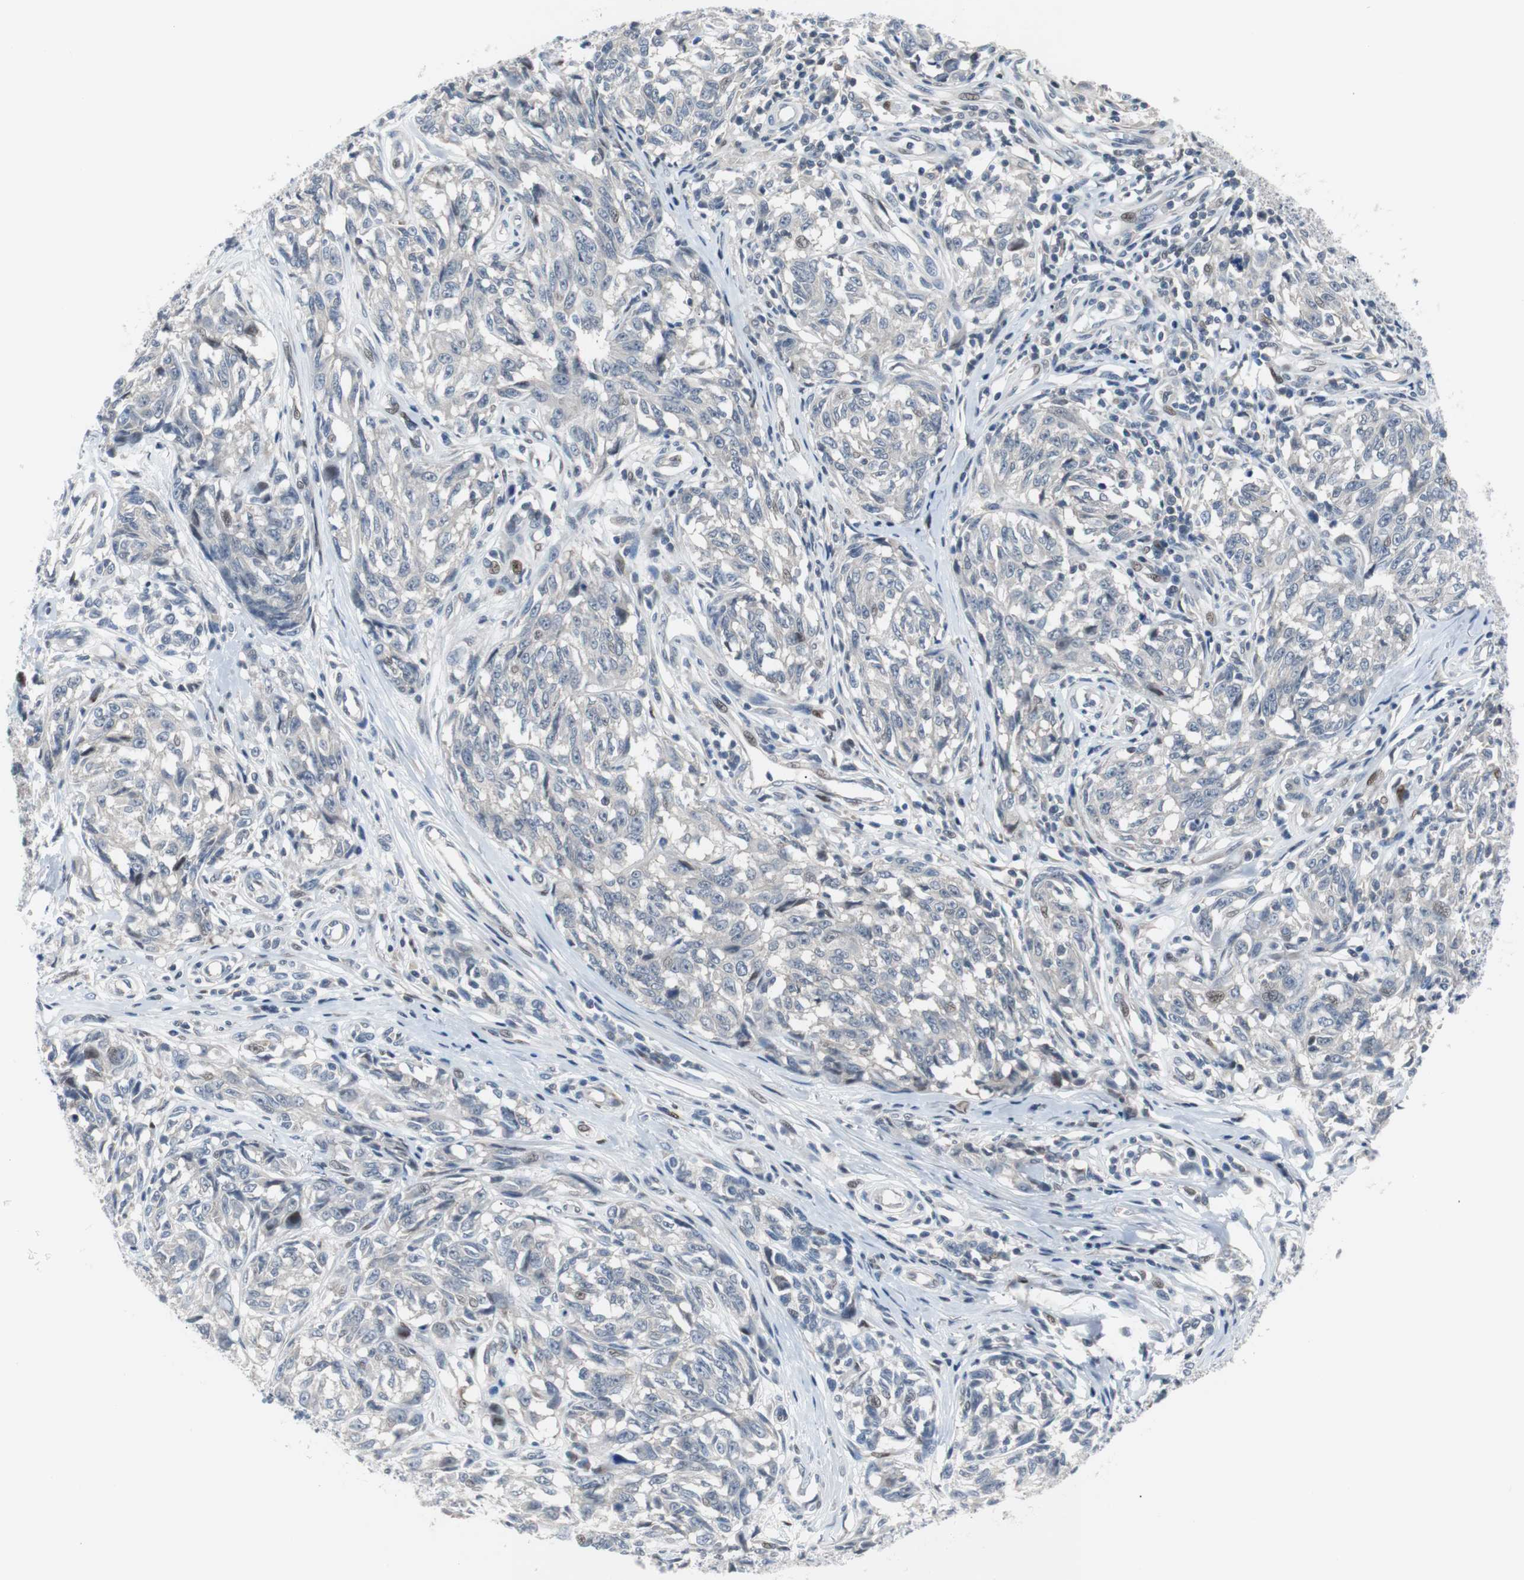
{"staining": {"intensity": "weak", "quantity": "<25%", "location": "nuclear"}, "tissue": "melanoma", "cell_type": "Tumor cells", "image_type": "cancer", "snomed": [{"axis": "morphology", "description": "Malignant melanoma, NOS"}, {"axis": "topography", "description": "Skin"}], "caption": "Immunohistochemical staining of melanoma exhibits no significant expression in tumor cells.", "gene": "MAP2K4", "patient": {"sex": "female", "age": 64}}